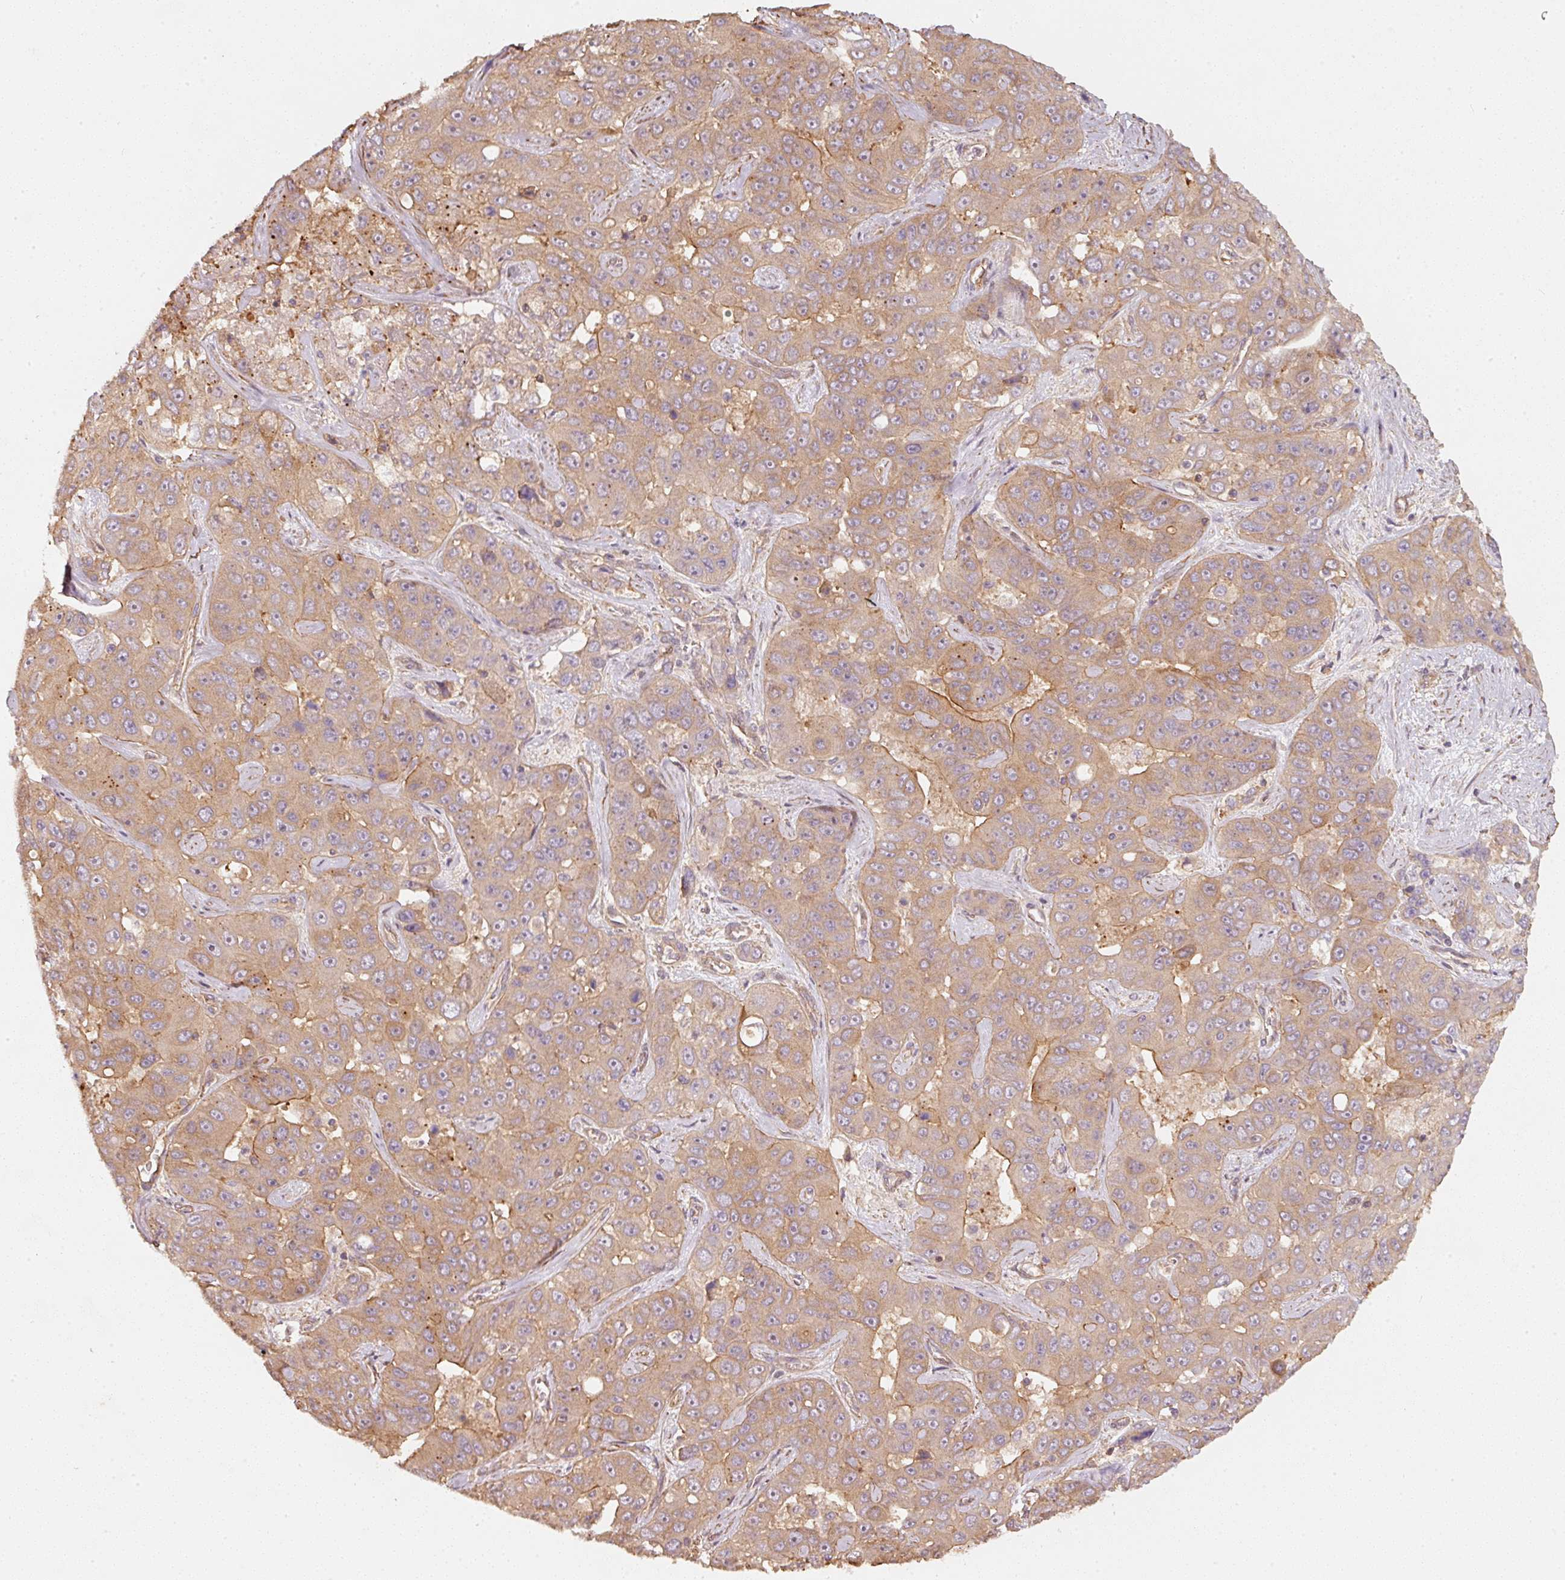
{"staining": {"intensity": "weak", "quantity": ">75%", "location": "cytoplasmic/membranous"}, "tissue": "liver cancer", "cell_type": "Tumor cells", "image_type": "cancer", "snomed": [{"axis": "morphology", "description": "Cholangiocarcinoma"}, {"axis": "topography", "description": "Liver"}], "caption": "High-power microscopy captured an IHC photomicrograph of liver cholangiocarcinoma, revealing weak cytoplasmic/membranous expression in about >75% of tumor cells.", "gene": "CEP95", "patient": {"sex": "female", "age": 52}}